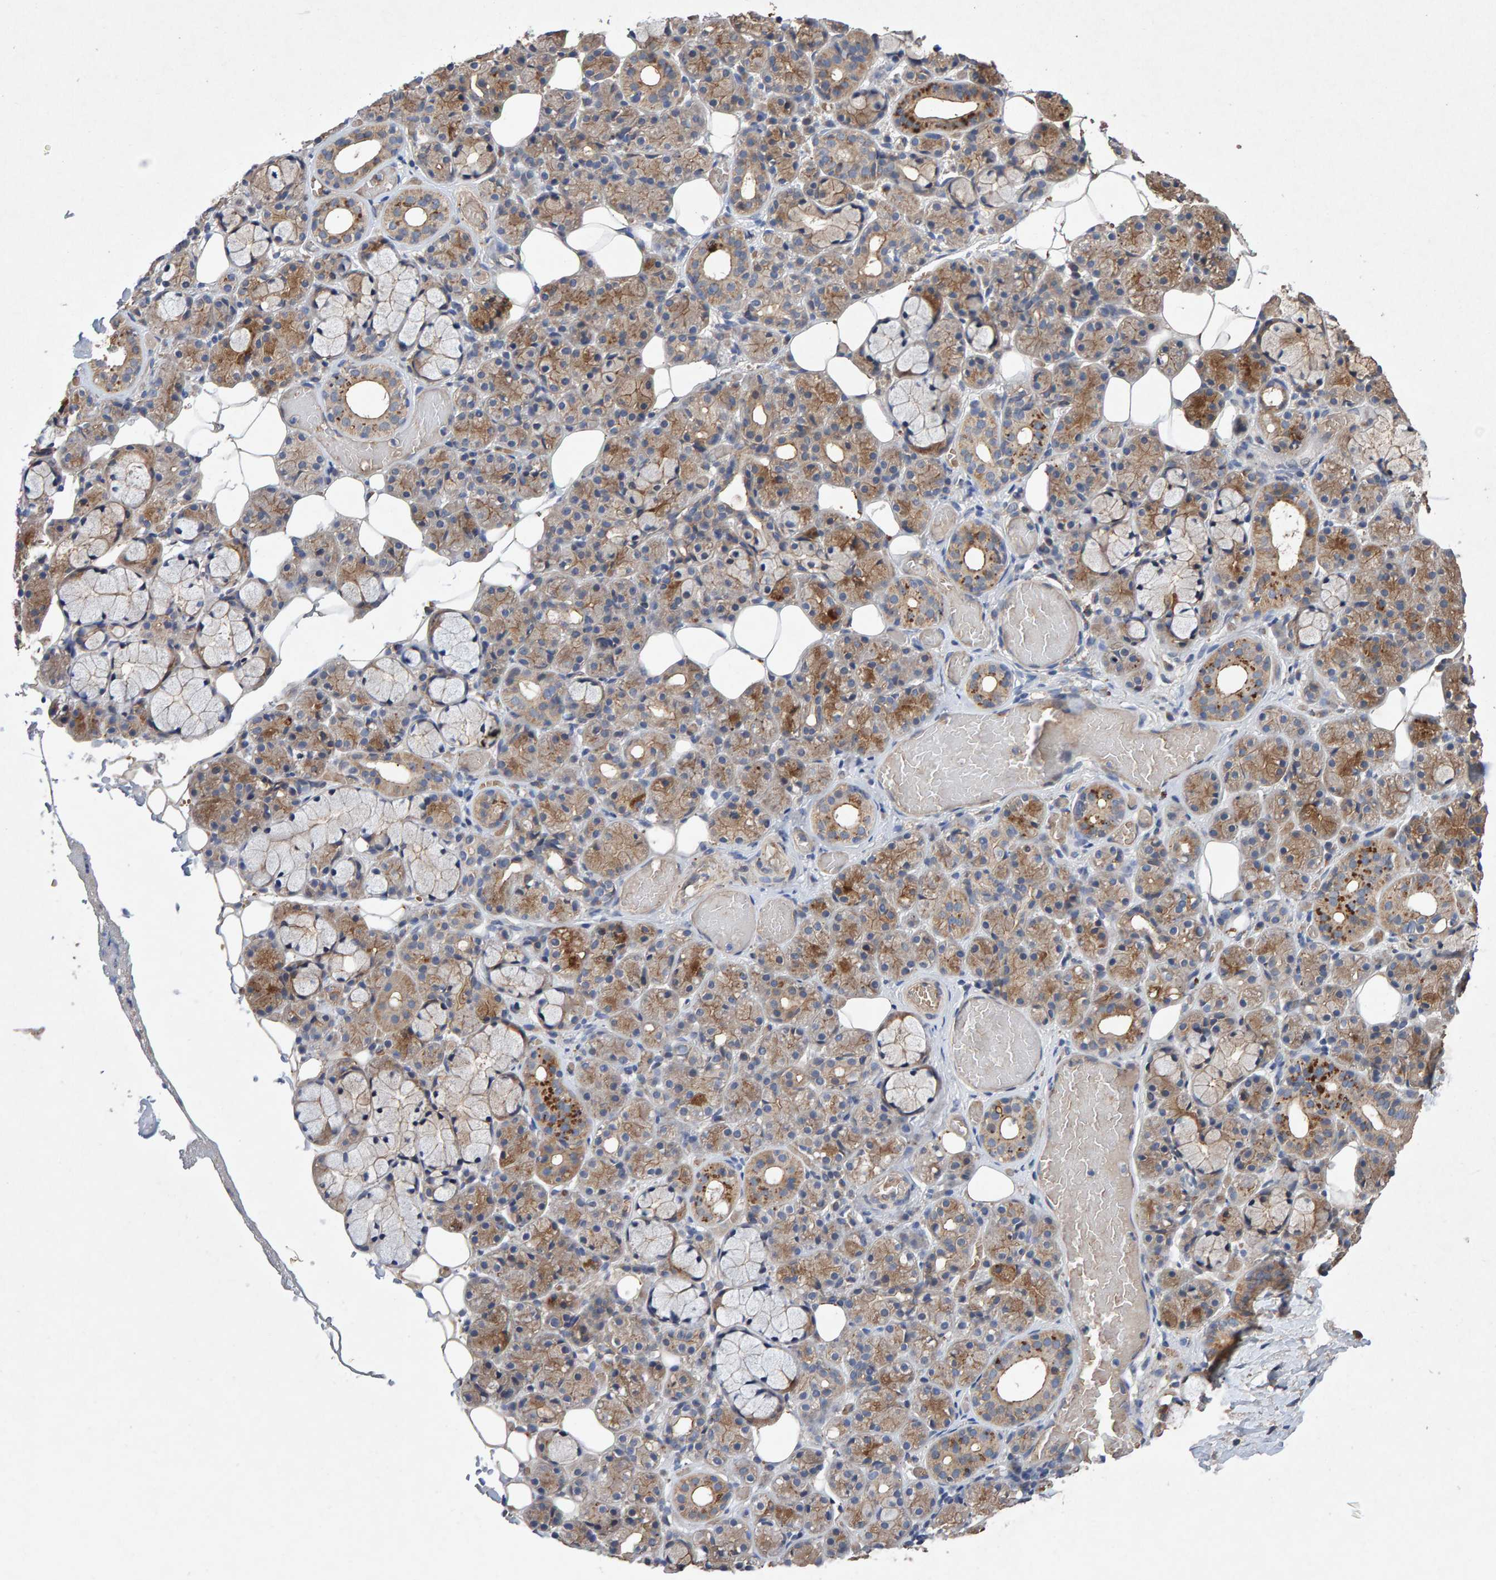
{"staining": {"intensity": "moderate", "quantity": "25%-75%", "location": "cytoplasmic/membranous"}, "tissue": "salivary gland", "cell_type": "Glandular cells", "image_type": "normal", "snomed": [{"axis": "morphology", "description": "Normal tissue, NOS"}, {"axis": "topography", "description": "Salivary gland"}], "caption": "Immunohistochemical staining of unremarkable salivary gland displays medium levels of moderate cytoplasmic/membranous staining in approximately 25%-75% of glandular cells. Immunohistochemistry (ihc) stains the protein in brown and the nuclei are stained blue.", "gene": "EFR3A", "patient": {"sex": "male", "age": 63}}